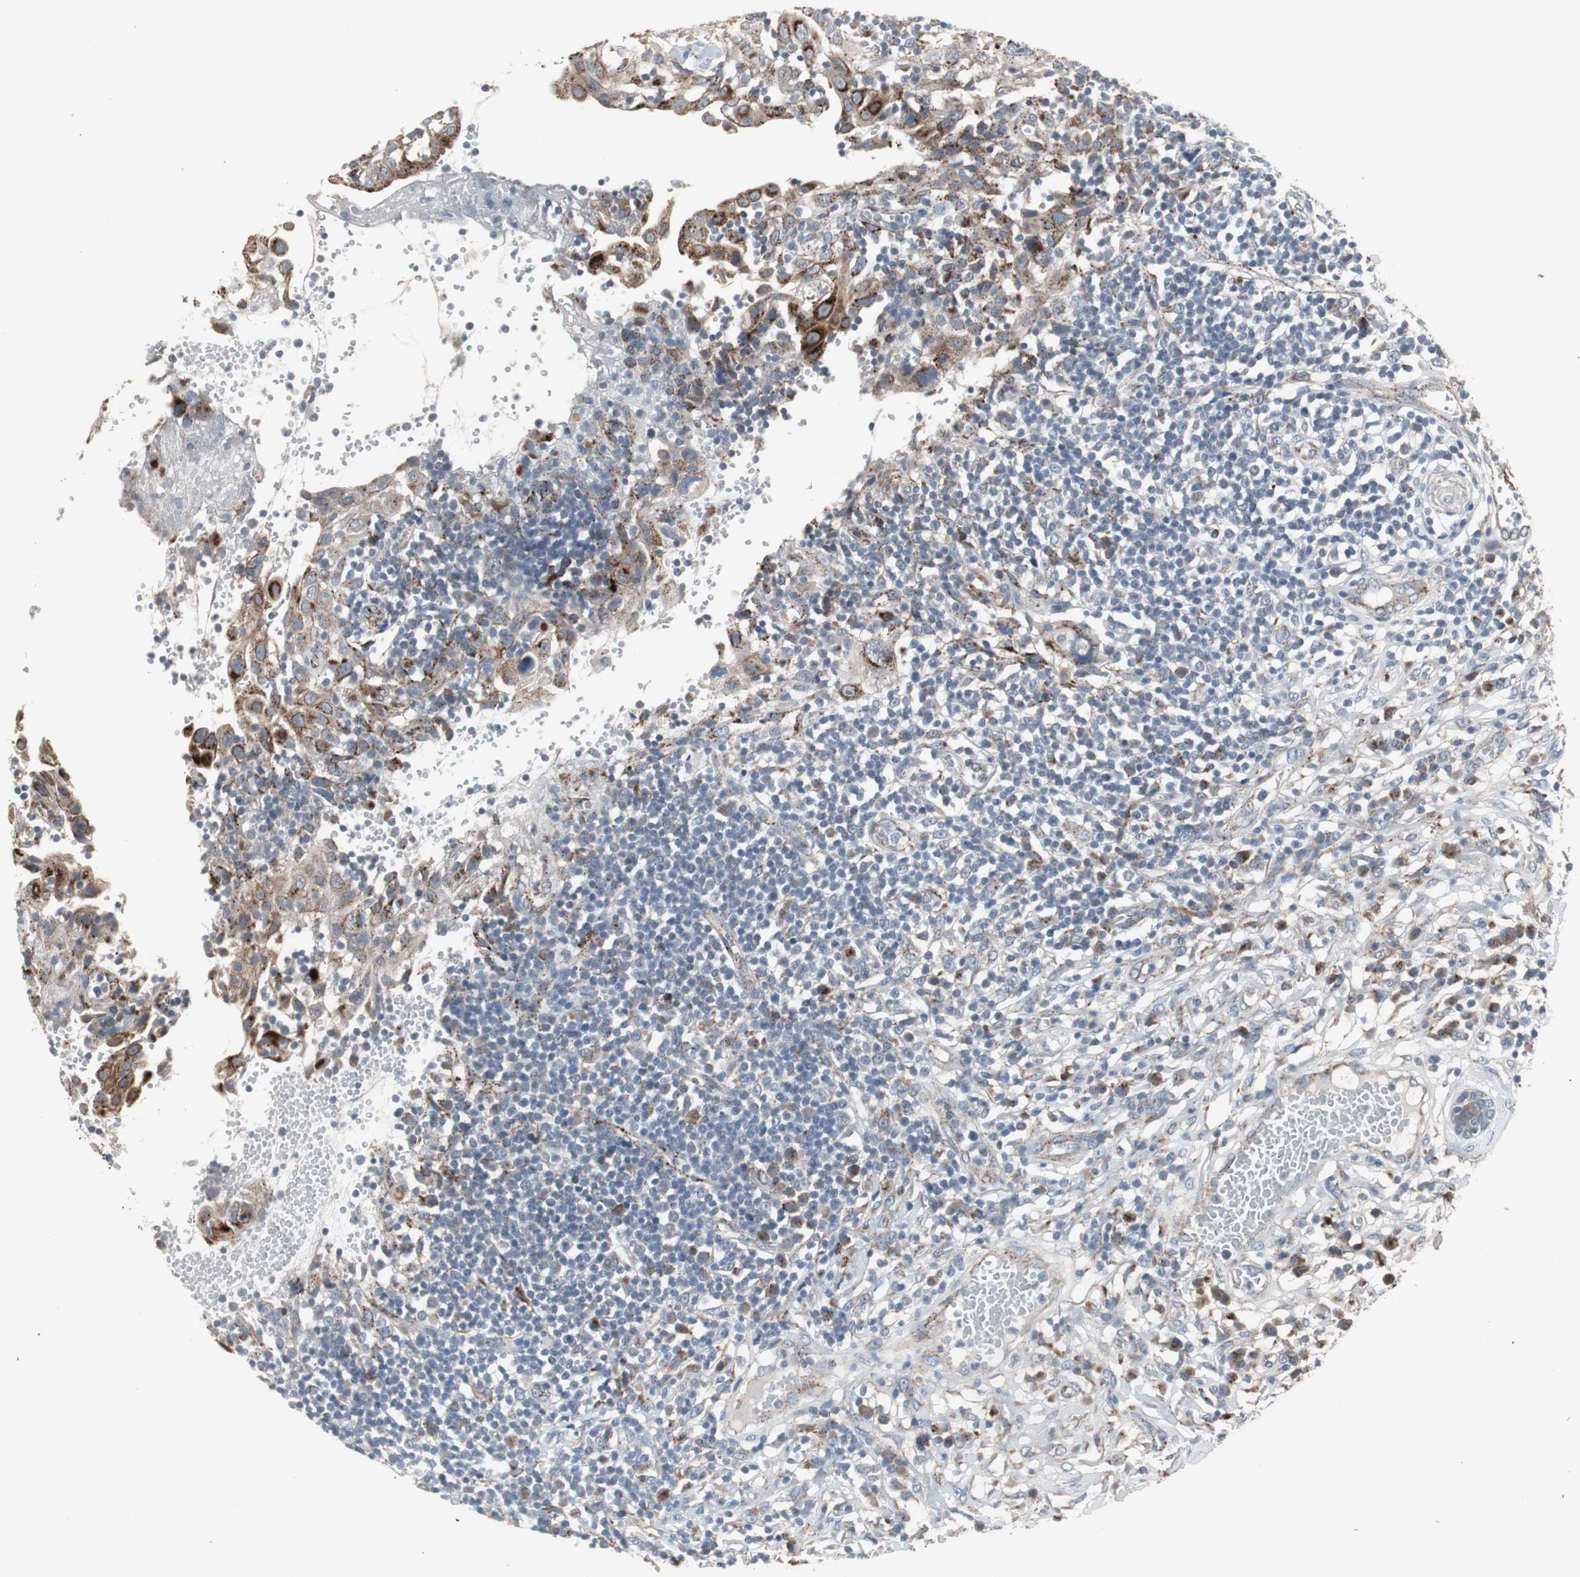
{"staining": {"intensity": "strong", "quantity": "25%-75%", "location": "cytoplasmic/membranous"}, "tissue": "thyroid cancer", "cell_type": "Tumor cells", "image_type": "cancer", "snomed": [{"axis": "morphology", "description": "Carcinoma, NOS"}, {"axis": "topography", "description": "Thyroid gland"}], "caption": "A brown stain labels strong cytoplasmic/membranous positivity of a protein in carcinoma (thyroid) tumor cells.", "gene": "GBA1", "patient": {"sex": "female", "age": 77}}